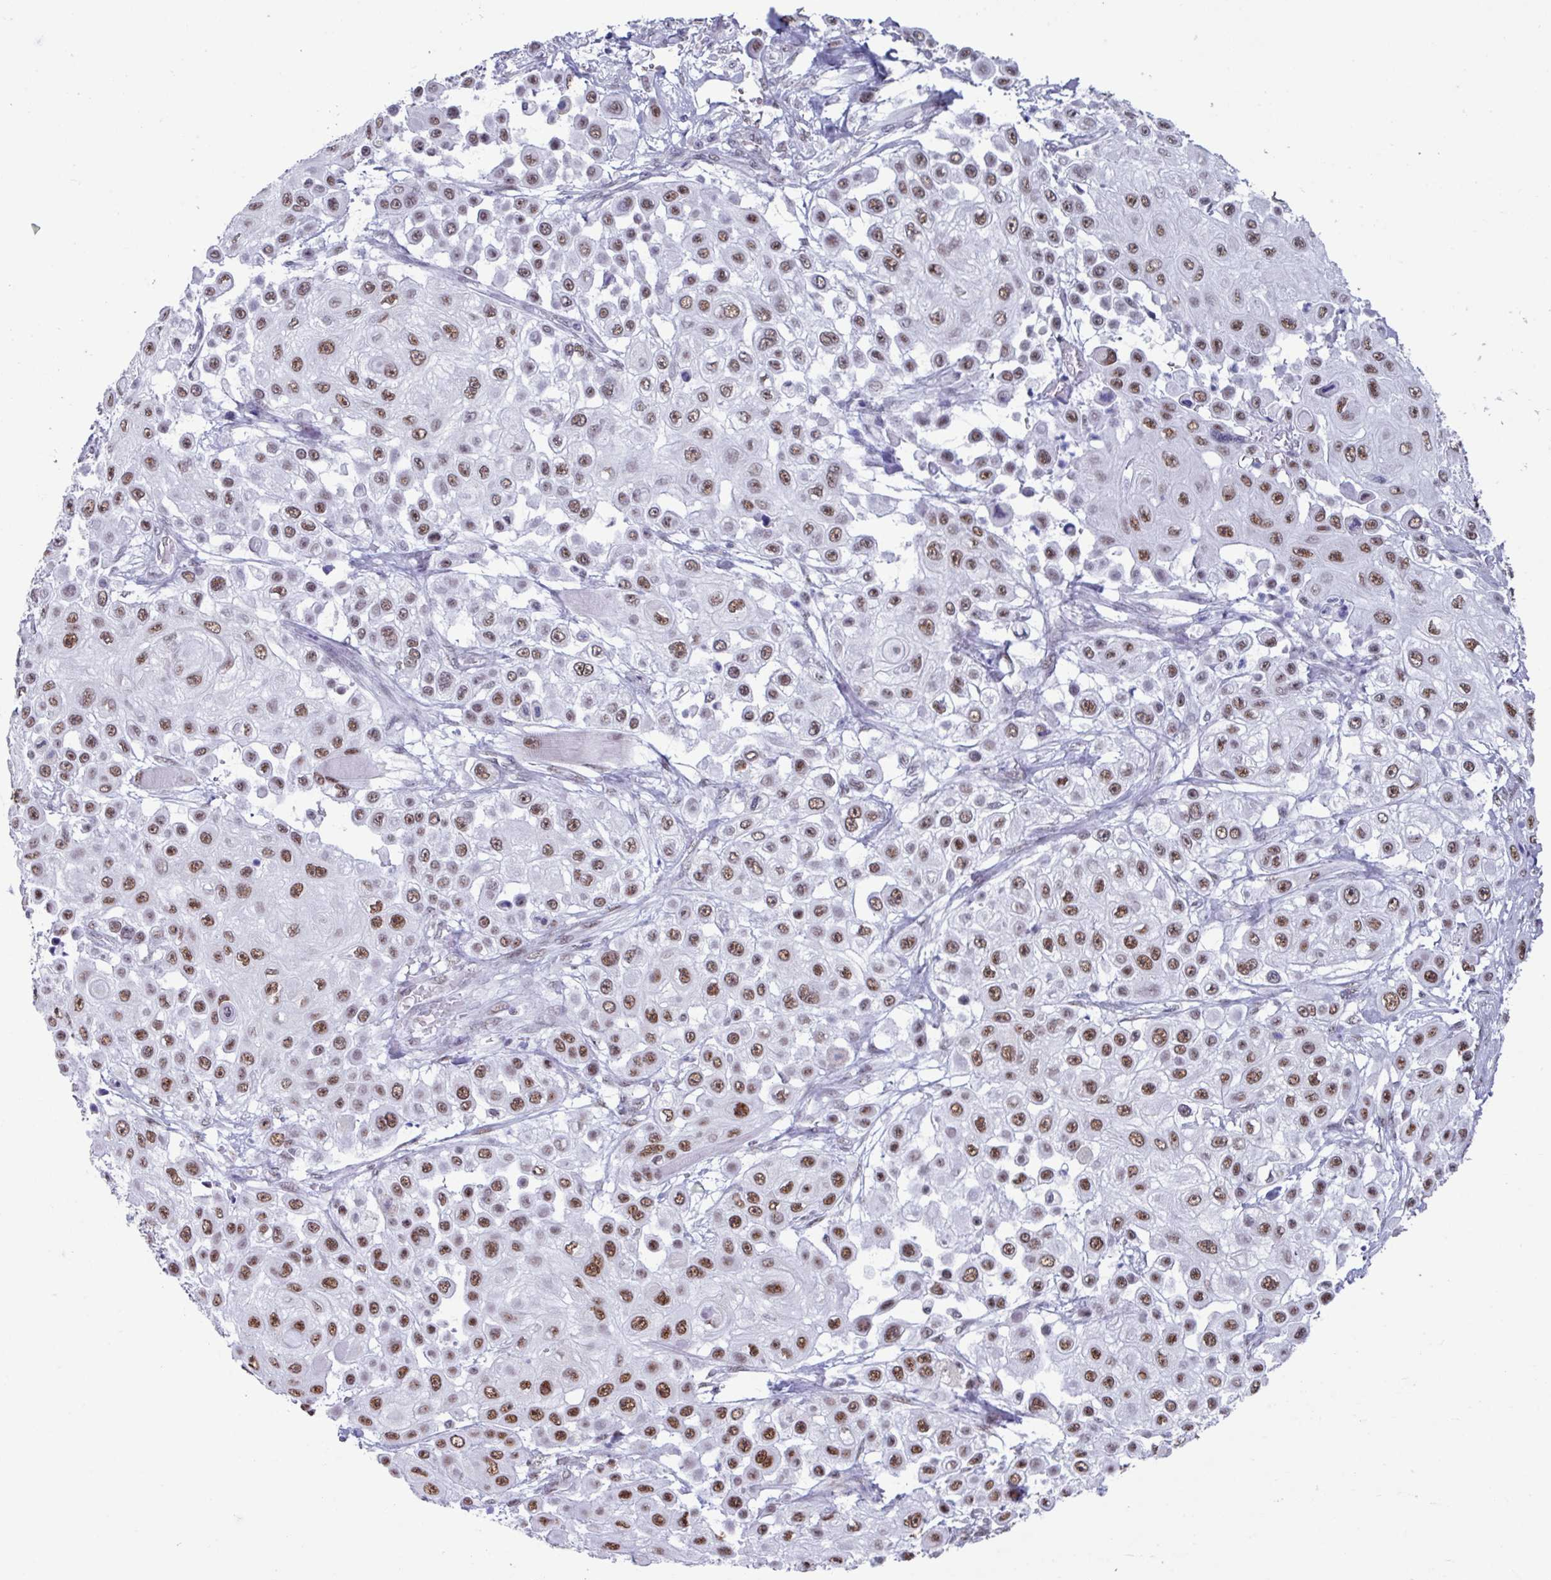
{"staining": {"intensity": "moderate", "quantity": ">75%", "location": "nuclear"}, "tissue": "skin cancer", "cell_type": "Tumor cells", "image_type": "cancer", "snomed": [{"axis": "morphology", "description": "Squamous cell carcinoma, NOS"}, {"axis": "topography", "description": "Skin"}], "caption": "Immunohistochemical staining of skin squamous cell carcinoma exhibits medium levels of moderate nuclear positivity in approximately >75% of tumor cells.", "gene": "PUF60", "patient": {"sex": "male", "age": 67}}